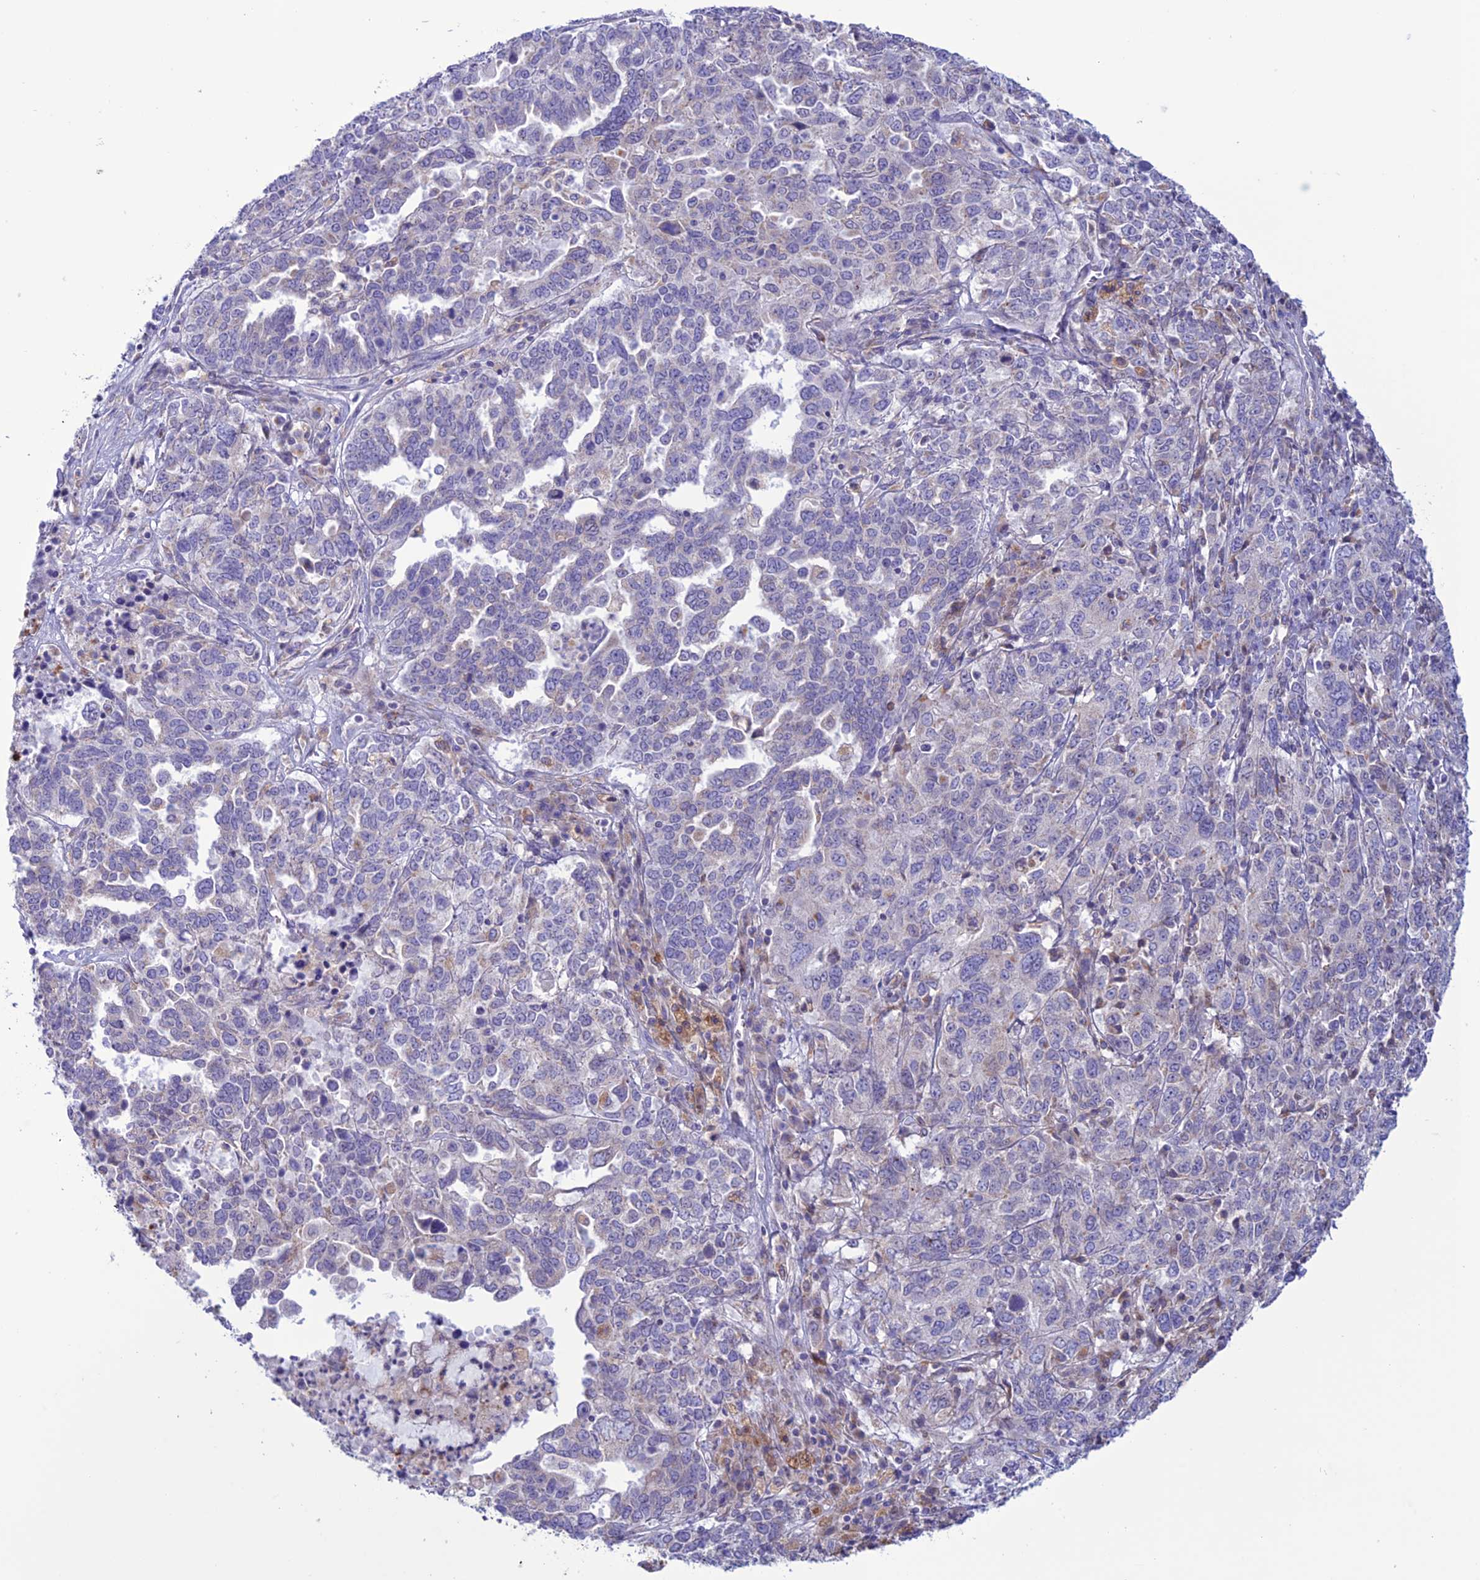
{"staining": {"intensity": "negative", "quantity": "none", "location": "none"}, "tissue": "ovarian cancer", "cell_type": "Tumor cells", "image_type": "cancer", "snomed": [{"axis": "morphology", "description": "Carcinoma, endometroid"}, {"axis": "topography", "description": "Ovary"}], "caption": "Tumor cells are negative for brown protein staining in endometroid carcinoma (ovarian). (DAB (3,3'-diaminobenzidine) IHC, high magnification).", "gene": "CLCN7", "patient": {"sex": "female", "age": 62}}